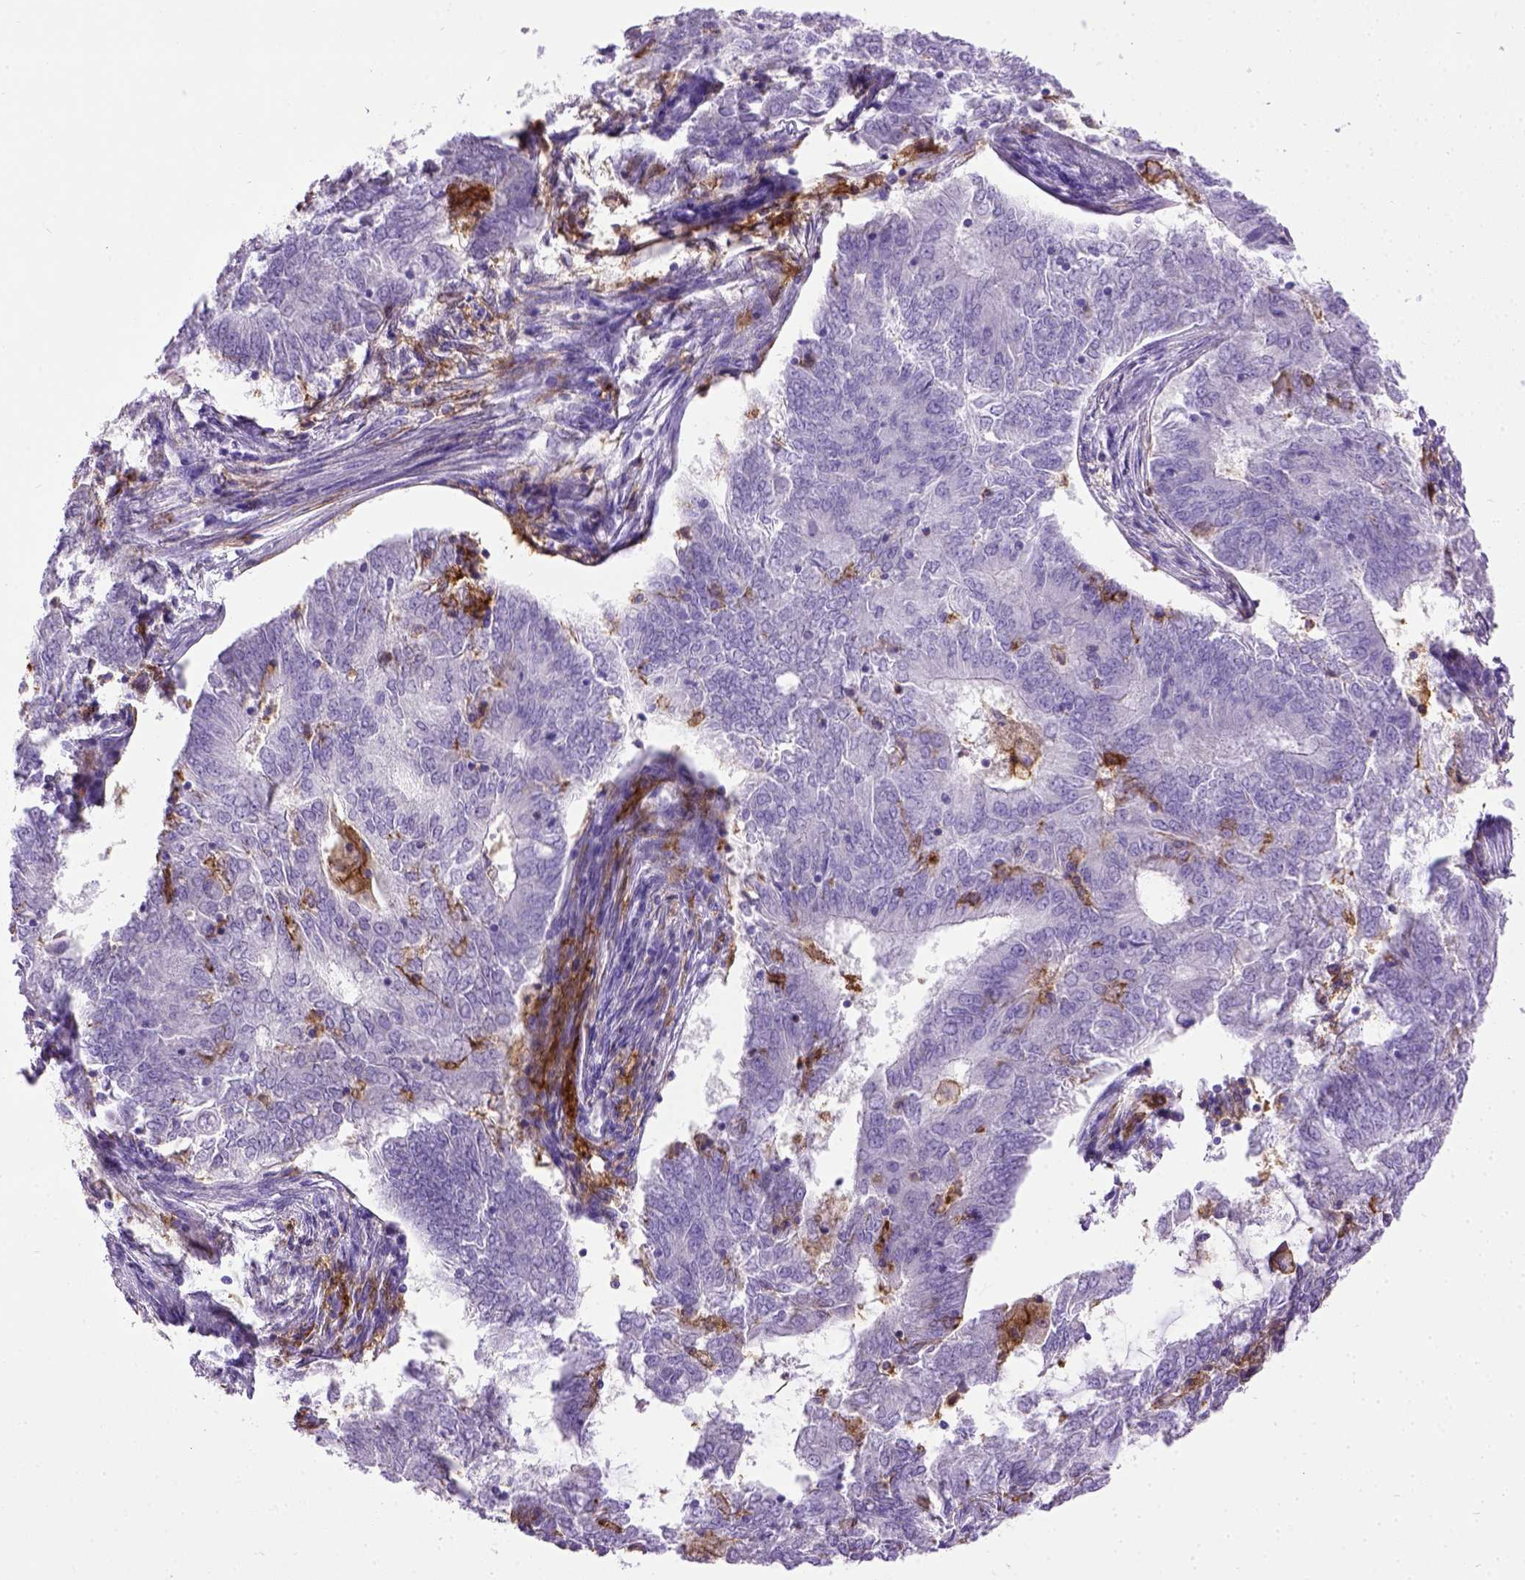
{"staining": {"intensity": "negative", "quantity": "none", "location": "none"}, "tissue": "endometrial cancer", "cell_type": "Tumor cells", "image_type": "cancer", "snomed": [{"axis": "morphology", "description": "Adenocarcinoma, NOS"}, {"axis": "topography", "description": "Endometrium"}], "caption": "Protein analysis of endometrial adenocarcinoma demonstrates no significant positivity in tumor cells. The staining was performed using DAB to visualize the protein expression in brown, while the nuclei were stained in blue with hematoxylin (Magnification: 20x).", "gene": "ITGAX", "patient": {"sex": "female", "age": 62}}